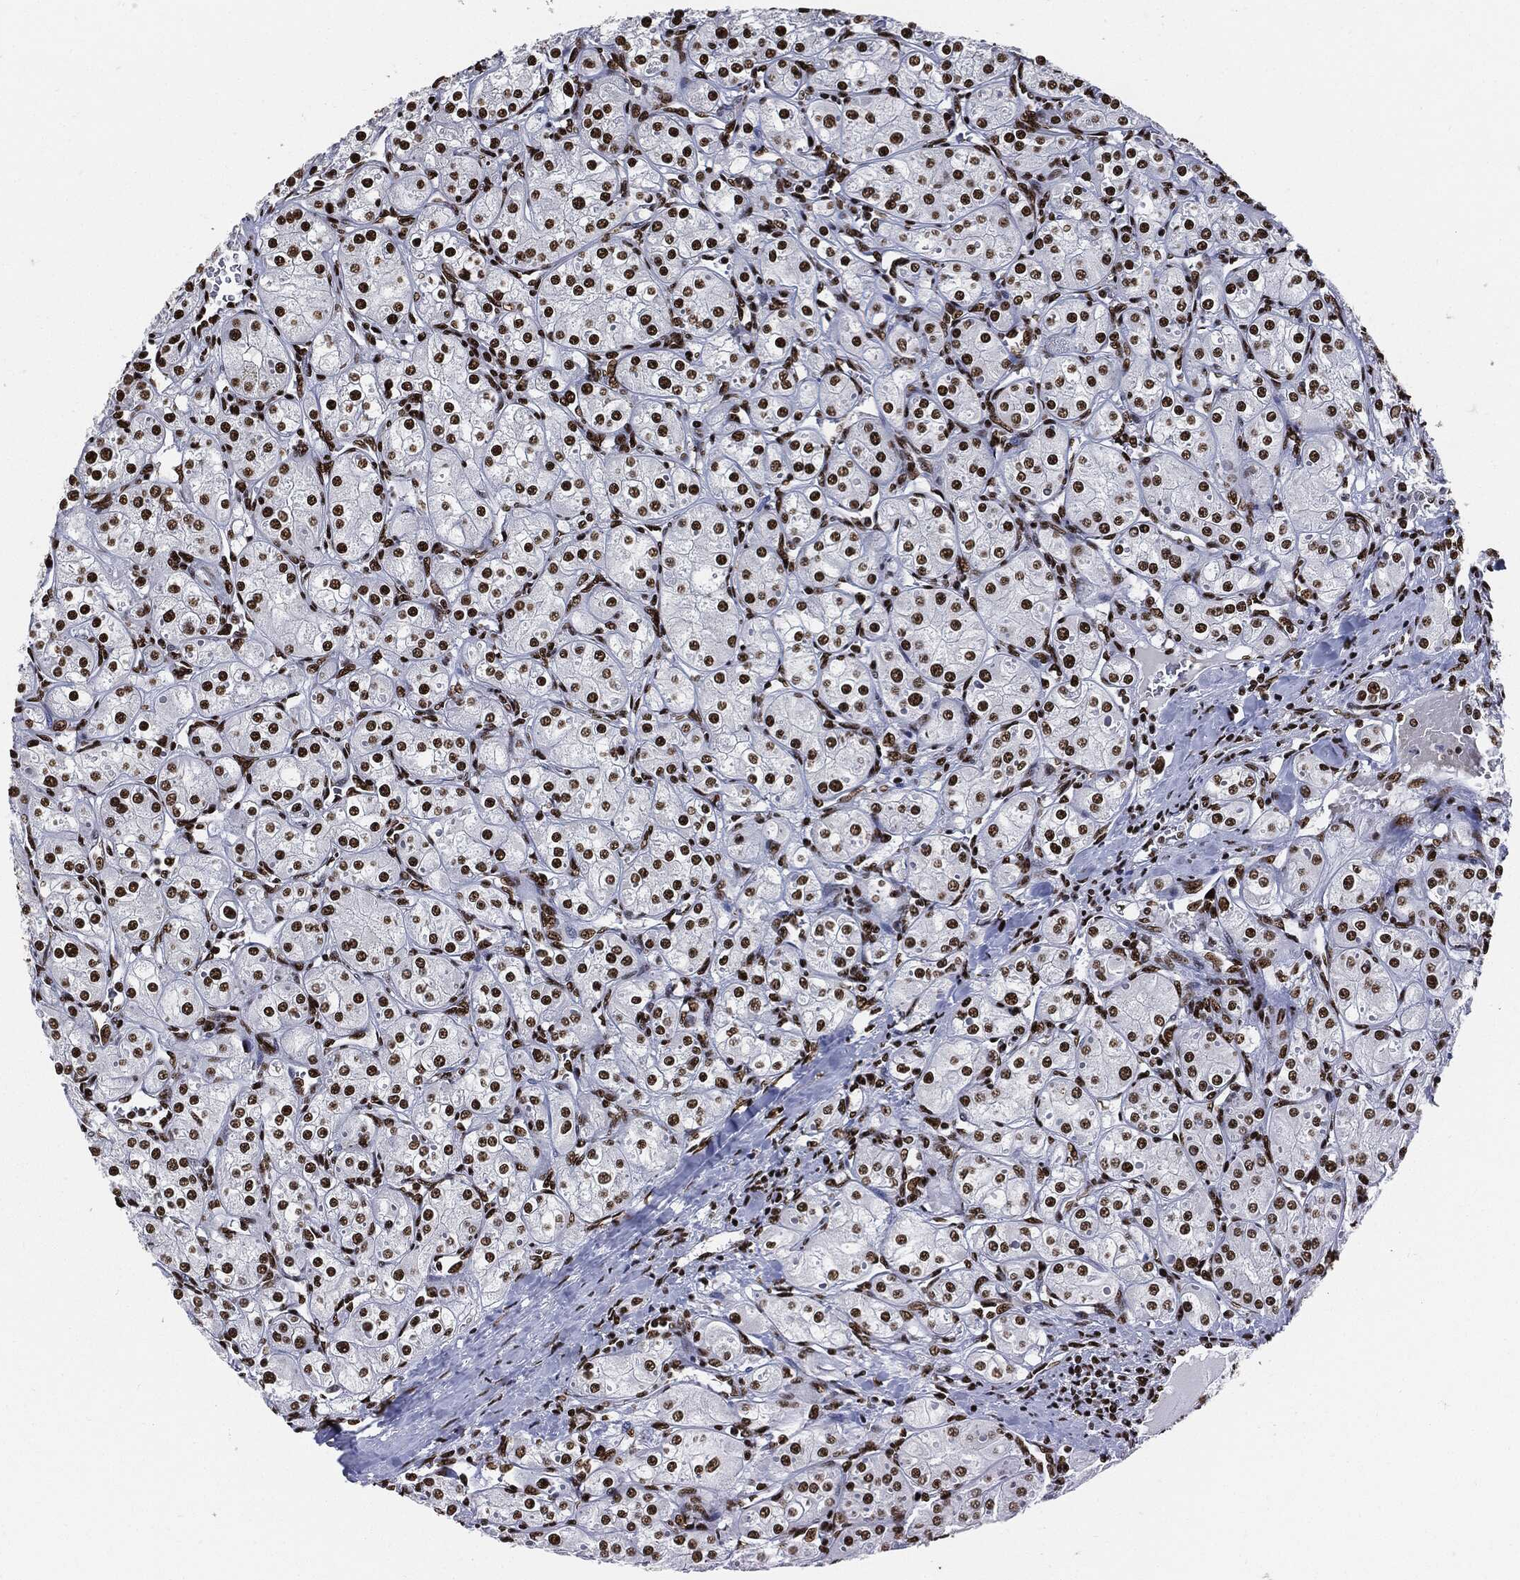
{"staining": {"intensity": "strong", "quantity": ">75%", "location": "nuclear"}, "tissue": "renal cancer", "cell_type": "Tumor cells", "image_type": "cancer", "snomed": [{"axis": "morphology", "description": "Adenocarcinoma, NOS"}, {"axis": "topography", "description": "Kidney"}], "caption": "An image of human renal cancer stained for a protein reveals strong nuclear brown staining in tumor cells. The staining is performed using DAB brown chromogen to label protein expression. The nuclei are counter-stained blue using hematoxylin.", "gene": "RECQL", "patient": {"sex": "male", "age": 77}}